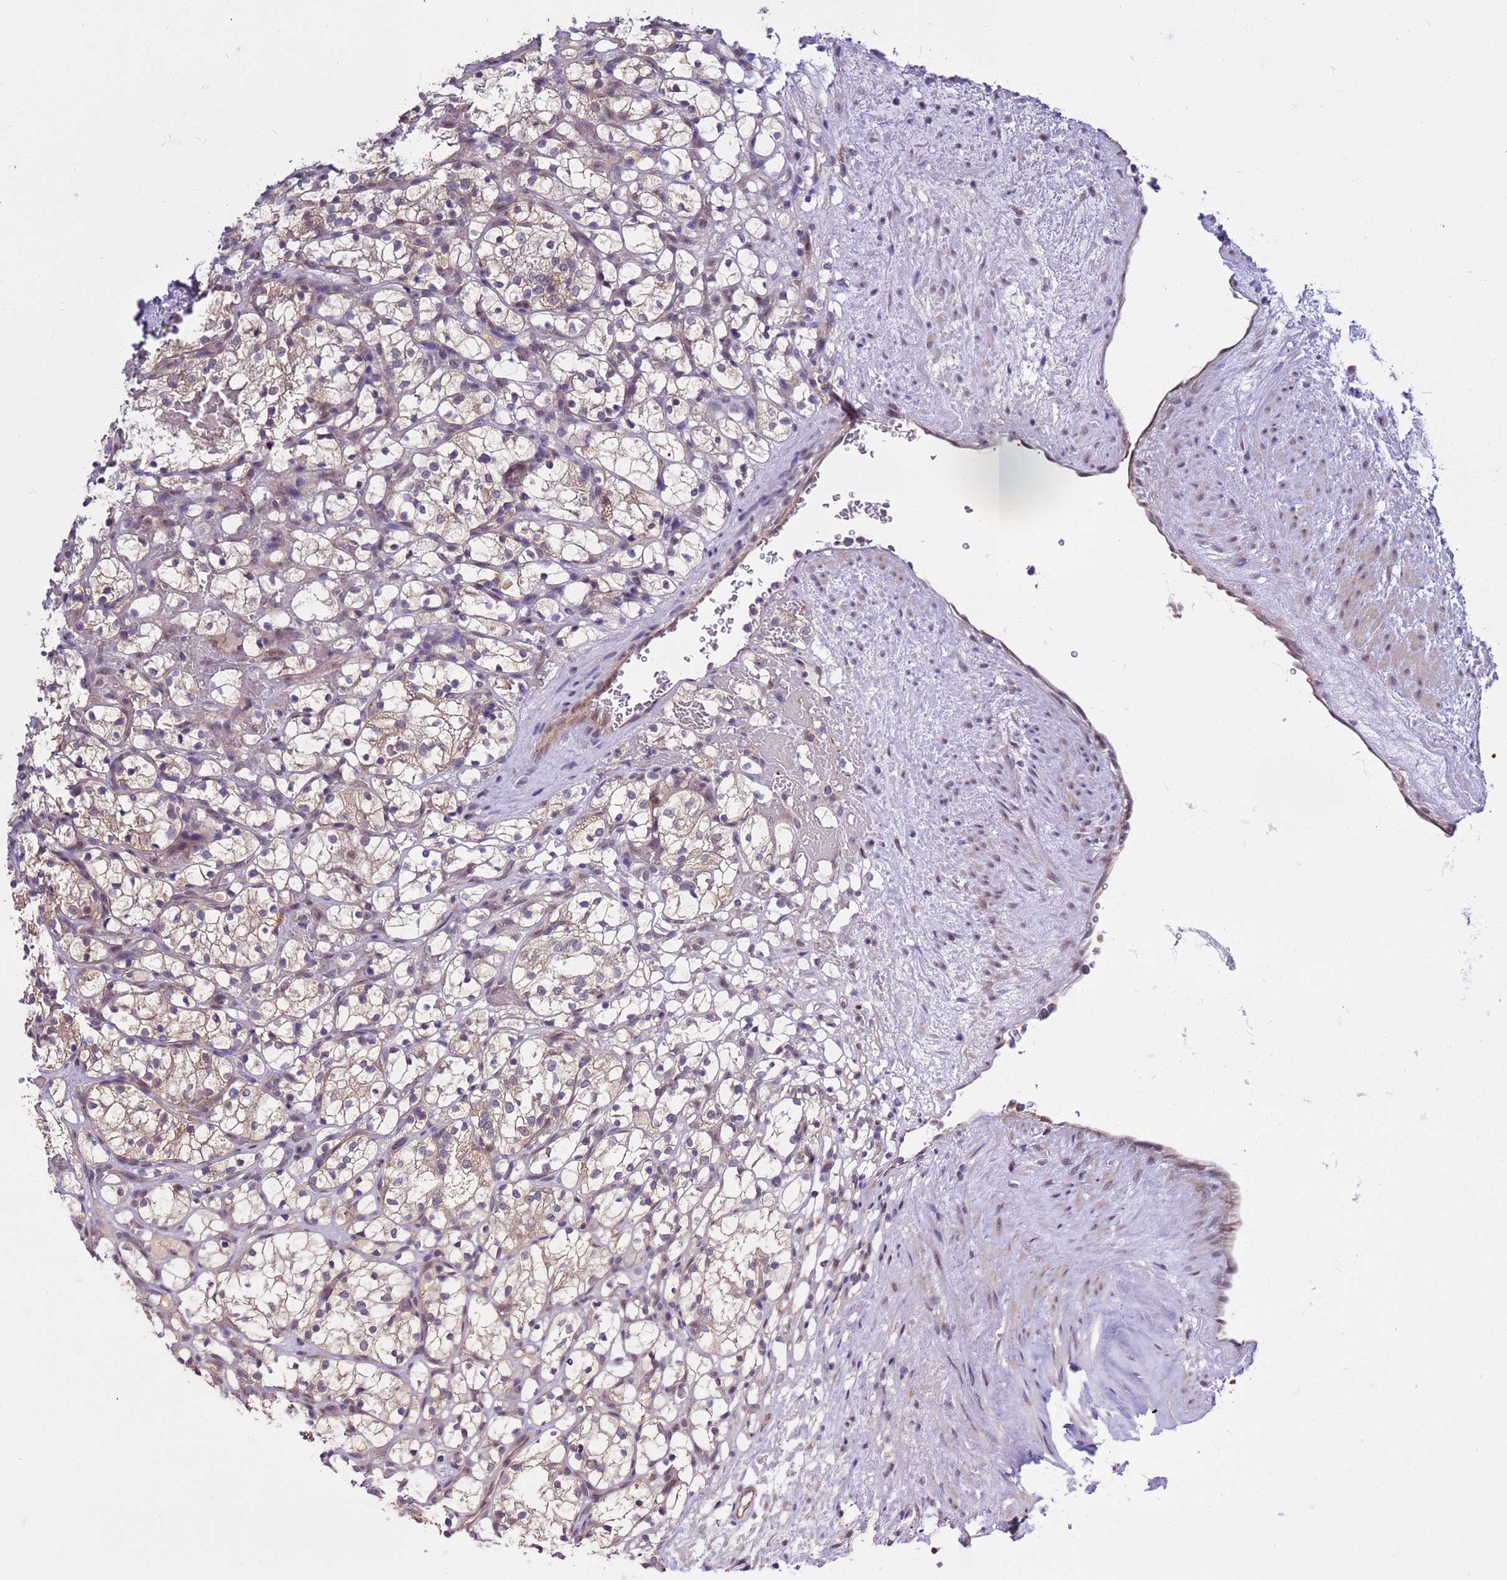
{"staining": {"intensity": "weak", "quantity": "25%-75%", "location": "cytoplasmic/membranous"}, "tissue": "renal cancer", "cell_type": "Tumor cells", "image_type": "cancer", "snomed": [{"axis": "morphology", "description": "Adenocarcinoma, NOS"}, {"axis": "topography", "description": "Kidney"}], "caption": "Immunohistochemical staining of human adenocarcinoma (renal) exhibits low levels of weak cytoplasmic/membranous protein staining in about 25%-75% of tumor cells.", "gene": "GEN1", "patient": {"sex": "female", "age": 69}}